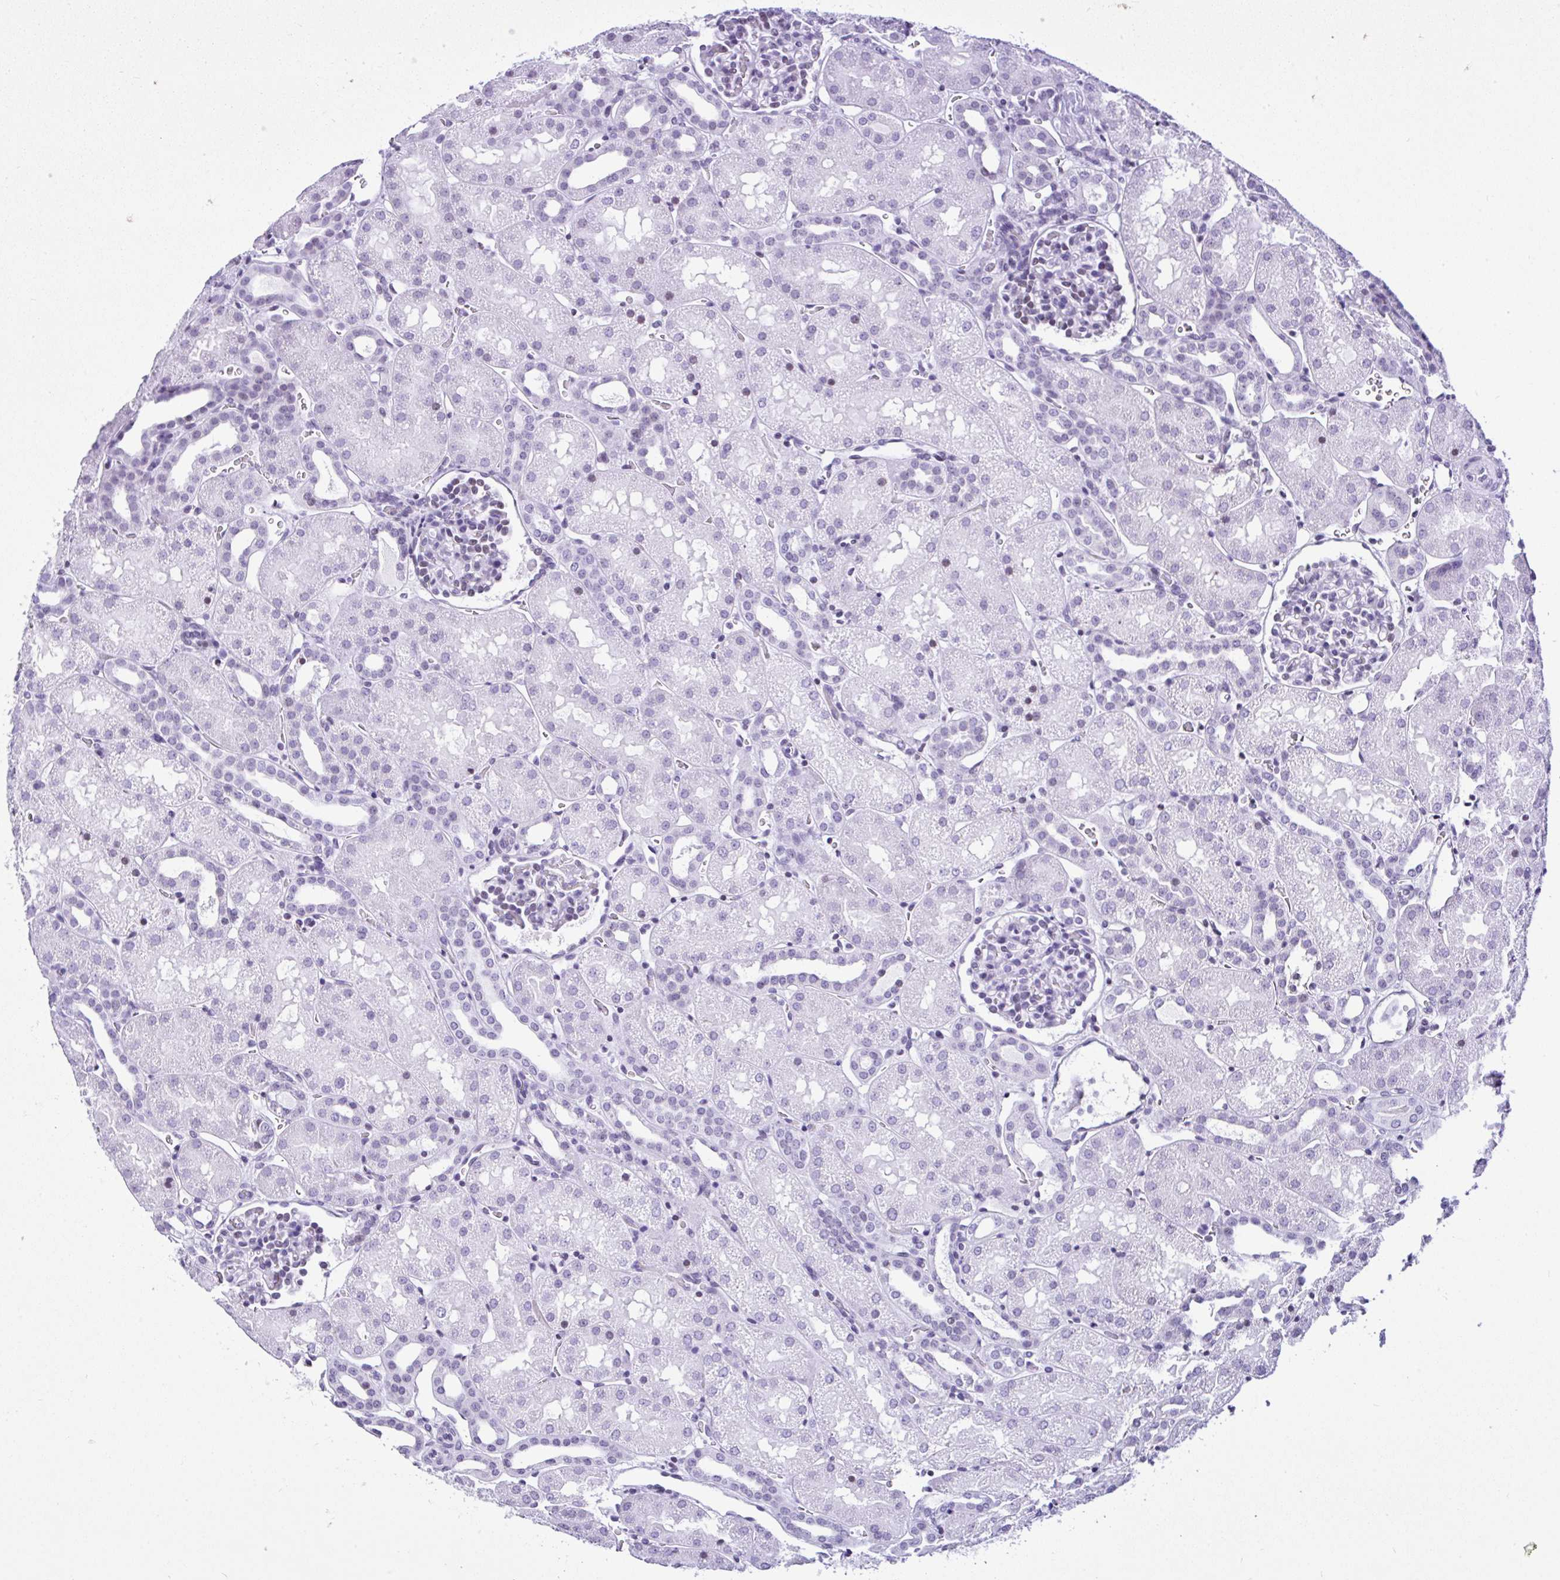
{"staining": {"intensity": "negative", "quantity": "none", "location": "none"}, "tissue": "kidney", "cell_type": "Cells in glomeruli", "image_type": "normal", "snomed": [{"axis": "morphology", "description": "Normal tissue, NOS"}, {"axis": "topography", "description": "Kidney"}], "caption": "An image of kidney stained for a protein displays no brown staining in cells in glomeruli. Nuclei are stained in blue.", "gene": "KRT27", "patient": {"sex": "male", "age": 2}}